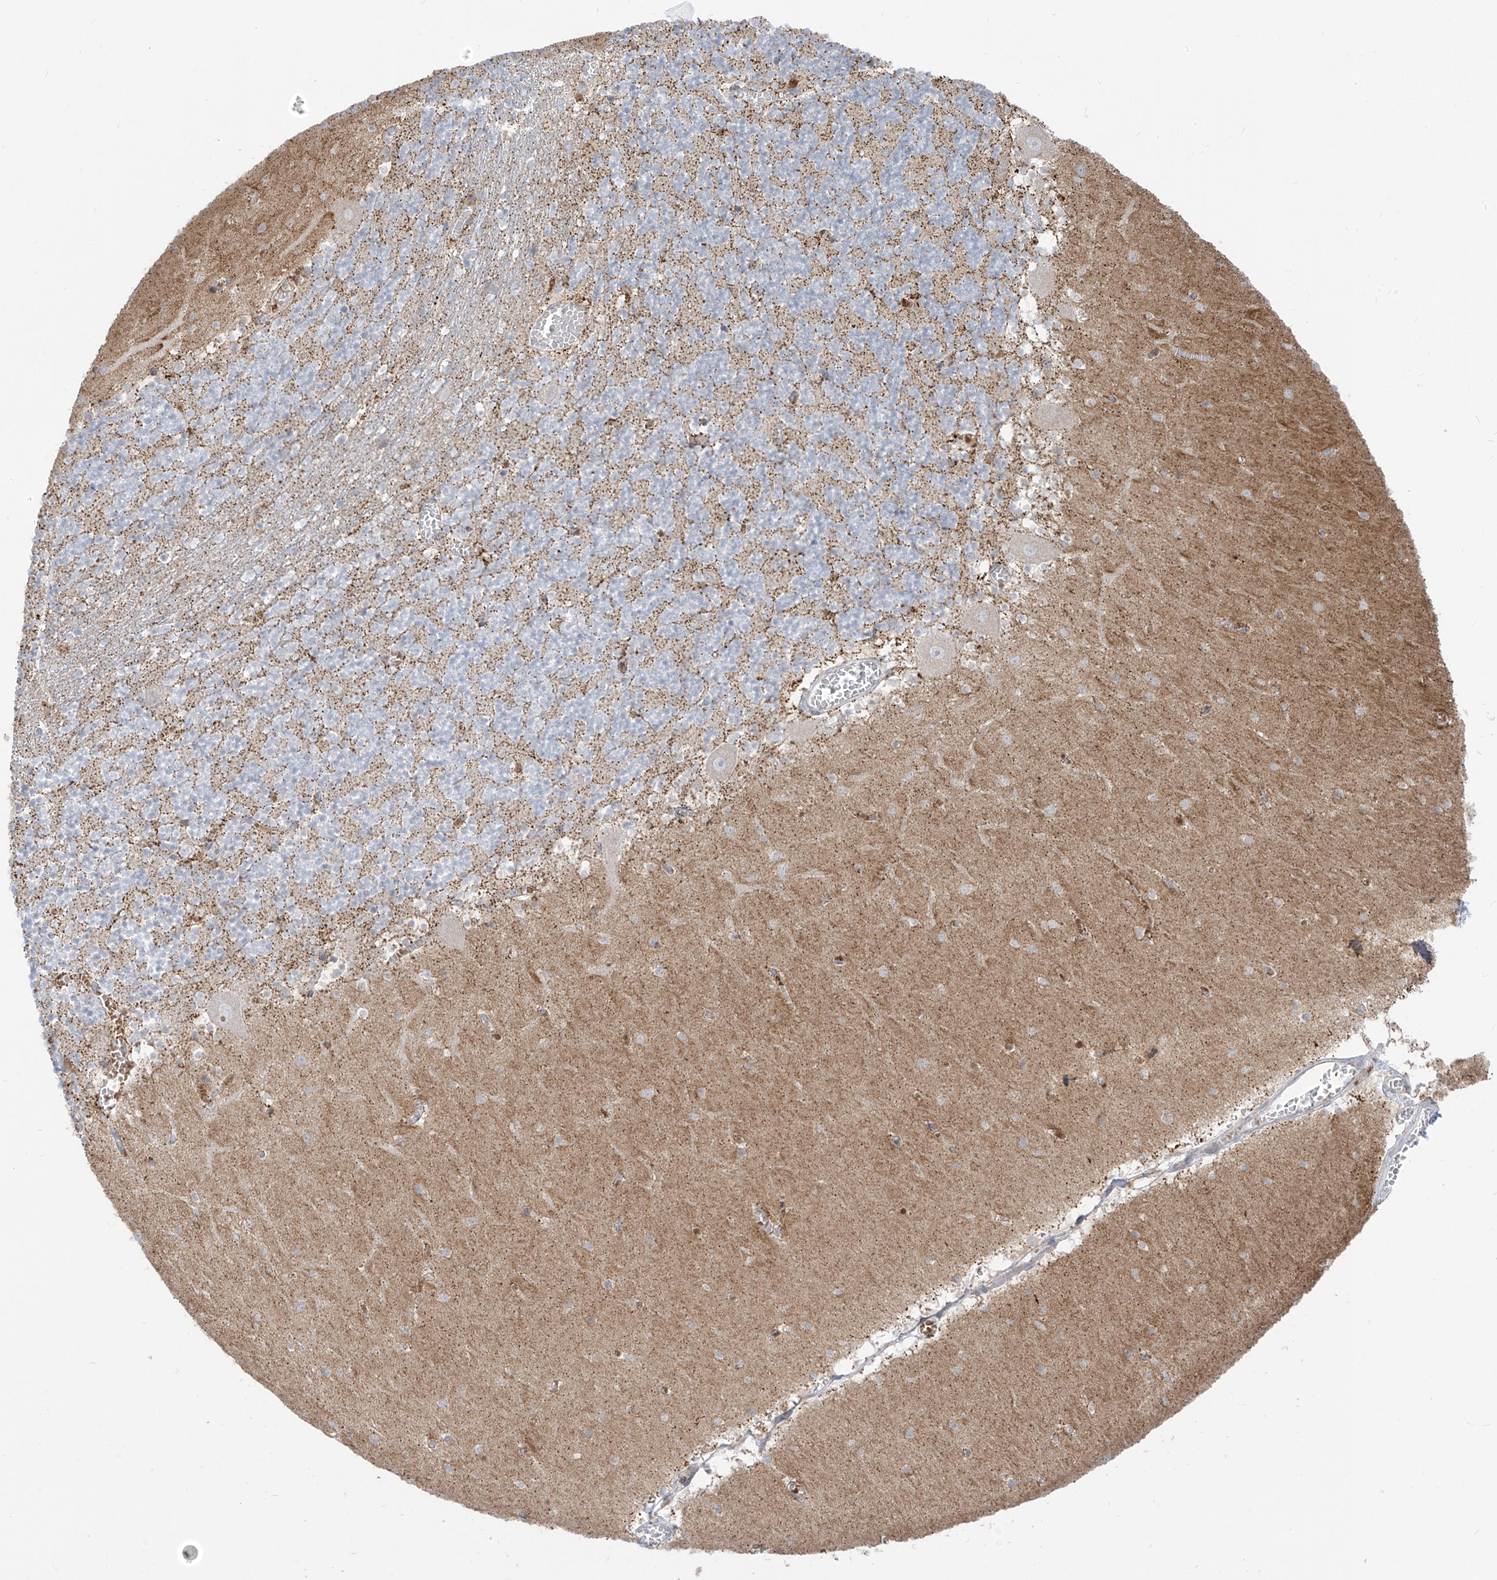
{"staining": {"intensity": "weak", "quantity": "25%-75%", "location": "cytoplasmic/membranous"}, "tissue": "cerebellum", "cell_type": "Cells in granular layer", "image_type": "normal", "snomed": [{"axis": "morphology", "description": "Normal tissue, NOS"}, {"axis": "topography", "description": "Cerebellum"}], "caption": "Weak cytoplasmic/membranous expression is seen in about 25%-75% of cells in granular layer in benign cerebellum.", "gene": "ARHGEF40", "patient": {"sex": "female", "age": 28}}